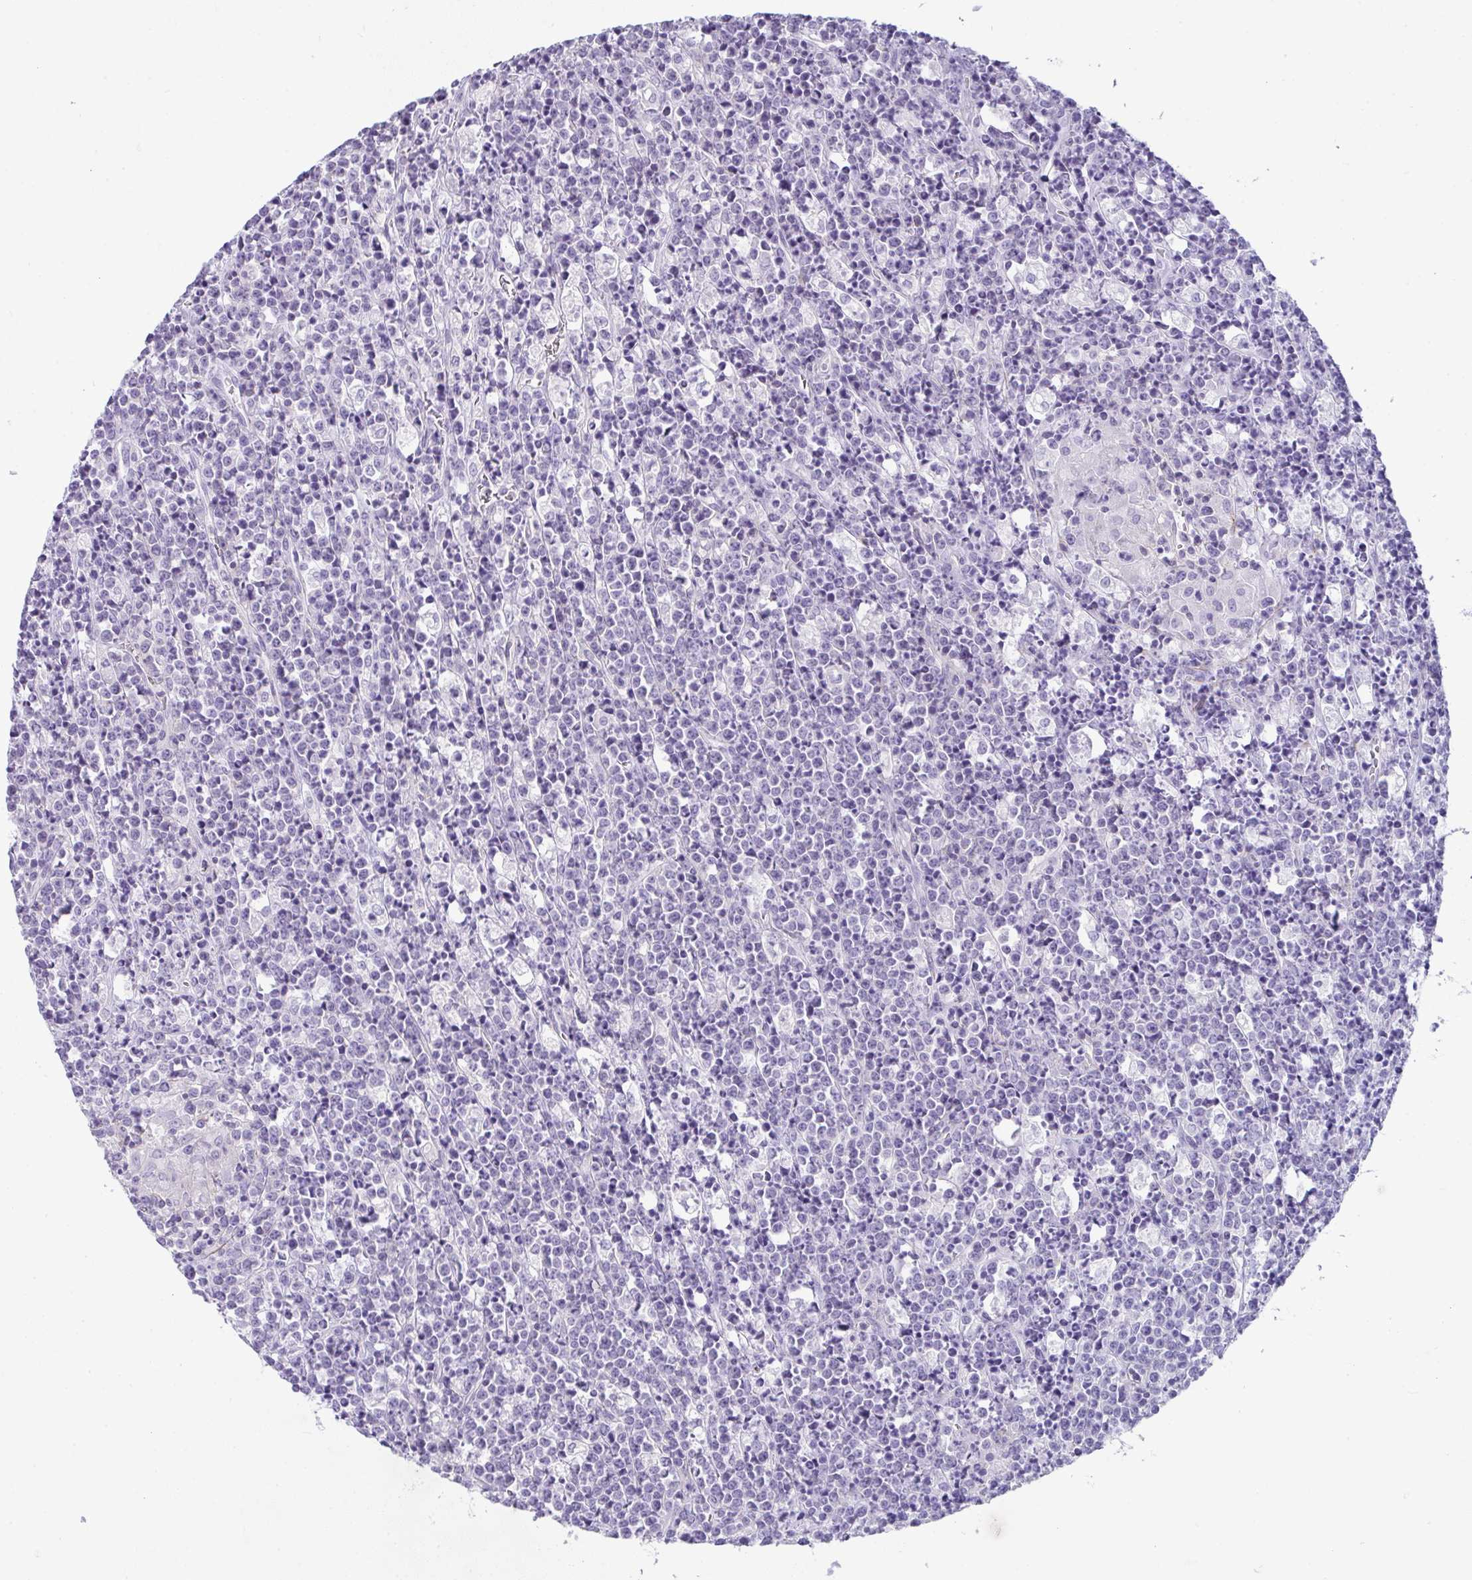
{"staining": {"intensity": "negative", "quantity": "none", "location": "none"}, "tissue": "lymphoma", "cell_type": "Tumor cells", "image_type": "cancer", "snomed": [{"axis": "morphology", "description": "Malignant lymphoma, non-Hodgkin's type, High grade"}, {"axis": "topography", "description": "Ovary"}], "caption": "High-grade malignant lymphoma, non-Hodgkin's type was stained to show a protein in brown. There is no significant positivity in tumor cells.", "gene": "CDRT15", "patient": {"sex": "female", "age": 56}}